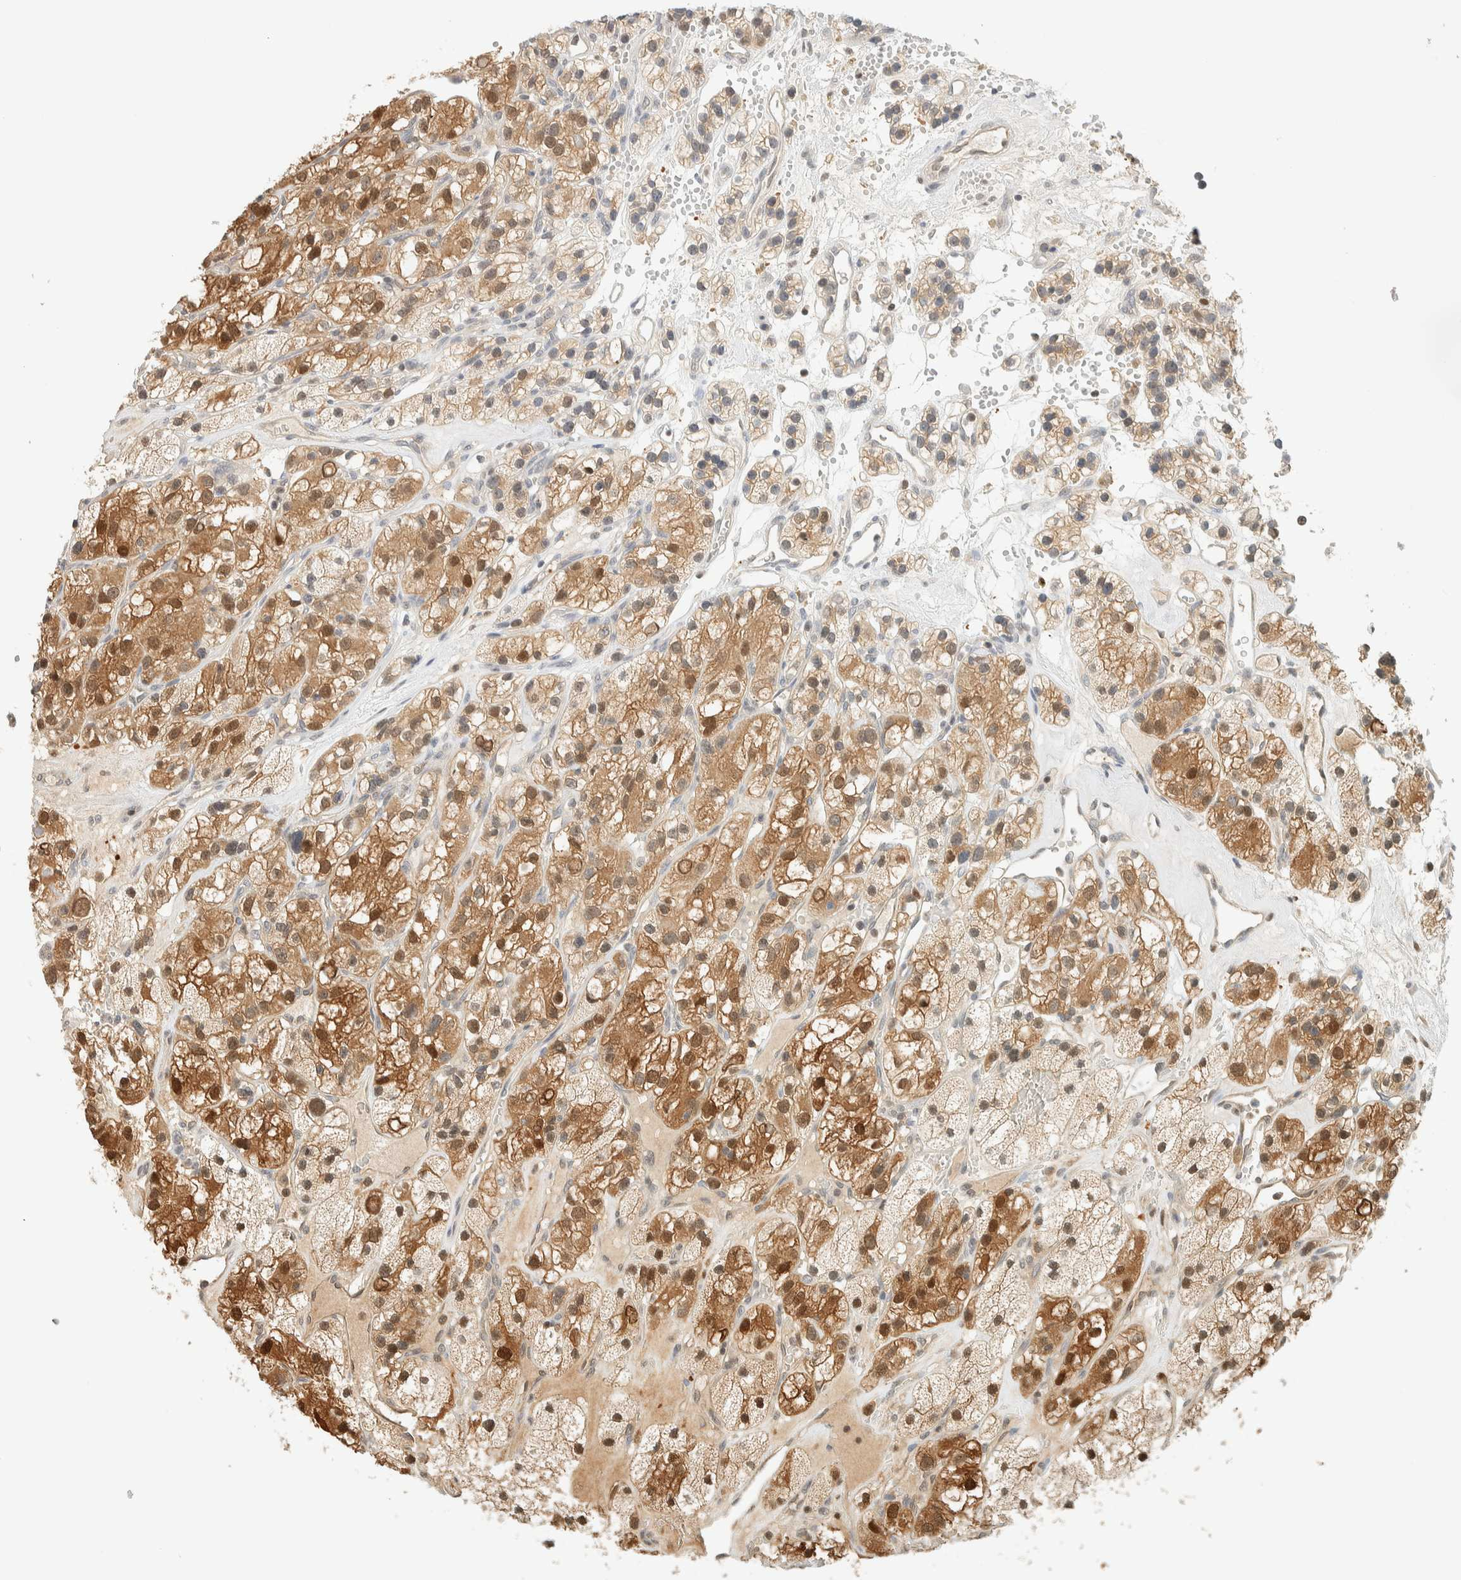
{"staining": {"intensity": "moderate", "quantity": ">75%", "location": "cytoplasmic/membranous,nuclear"}, "tissue": "renal cancer", "cell_type": "Tumor cells", "image_type": "cancer", "snomed": [{"axis": "morphology", "description": "Adenocarcinoma, NOS"}, {"axis": "topography", "description": "Kidney"}], "caption": "A high-resolution image shows IHC staining of renal adenocarcinoma, which reveals moderate cytoplasmic/membranous and nuclear expression in about >75% of tumor cells. Using DAB (3,3'-diaminobenzidine) (brown) and hematoxylin (blue) stains, captured at high magnification using brightfield microscopy.", "gene": "ZBTB37", "patient": {"sex": "female", "age": 57}}